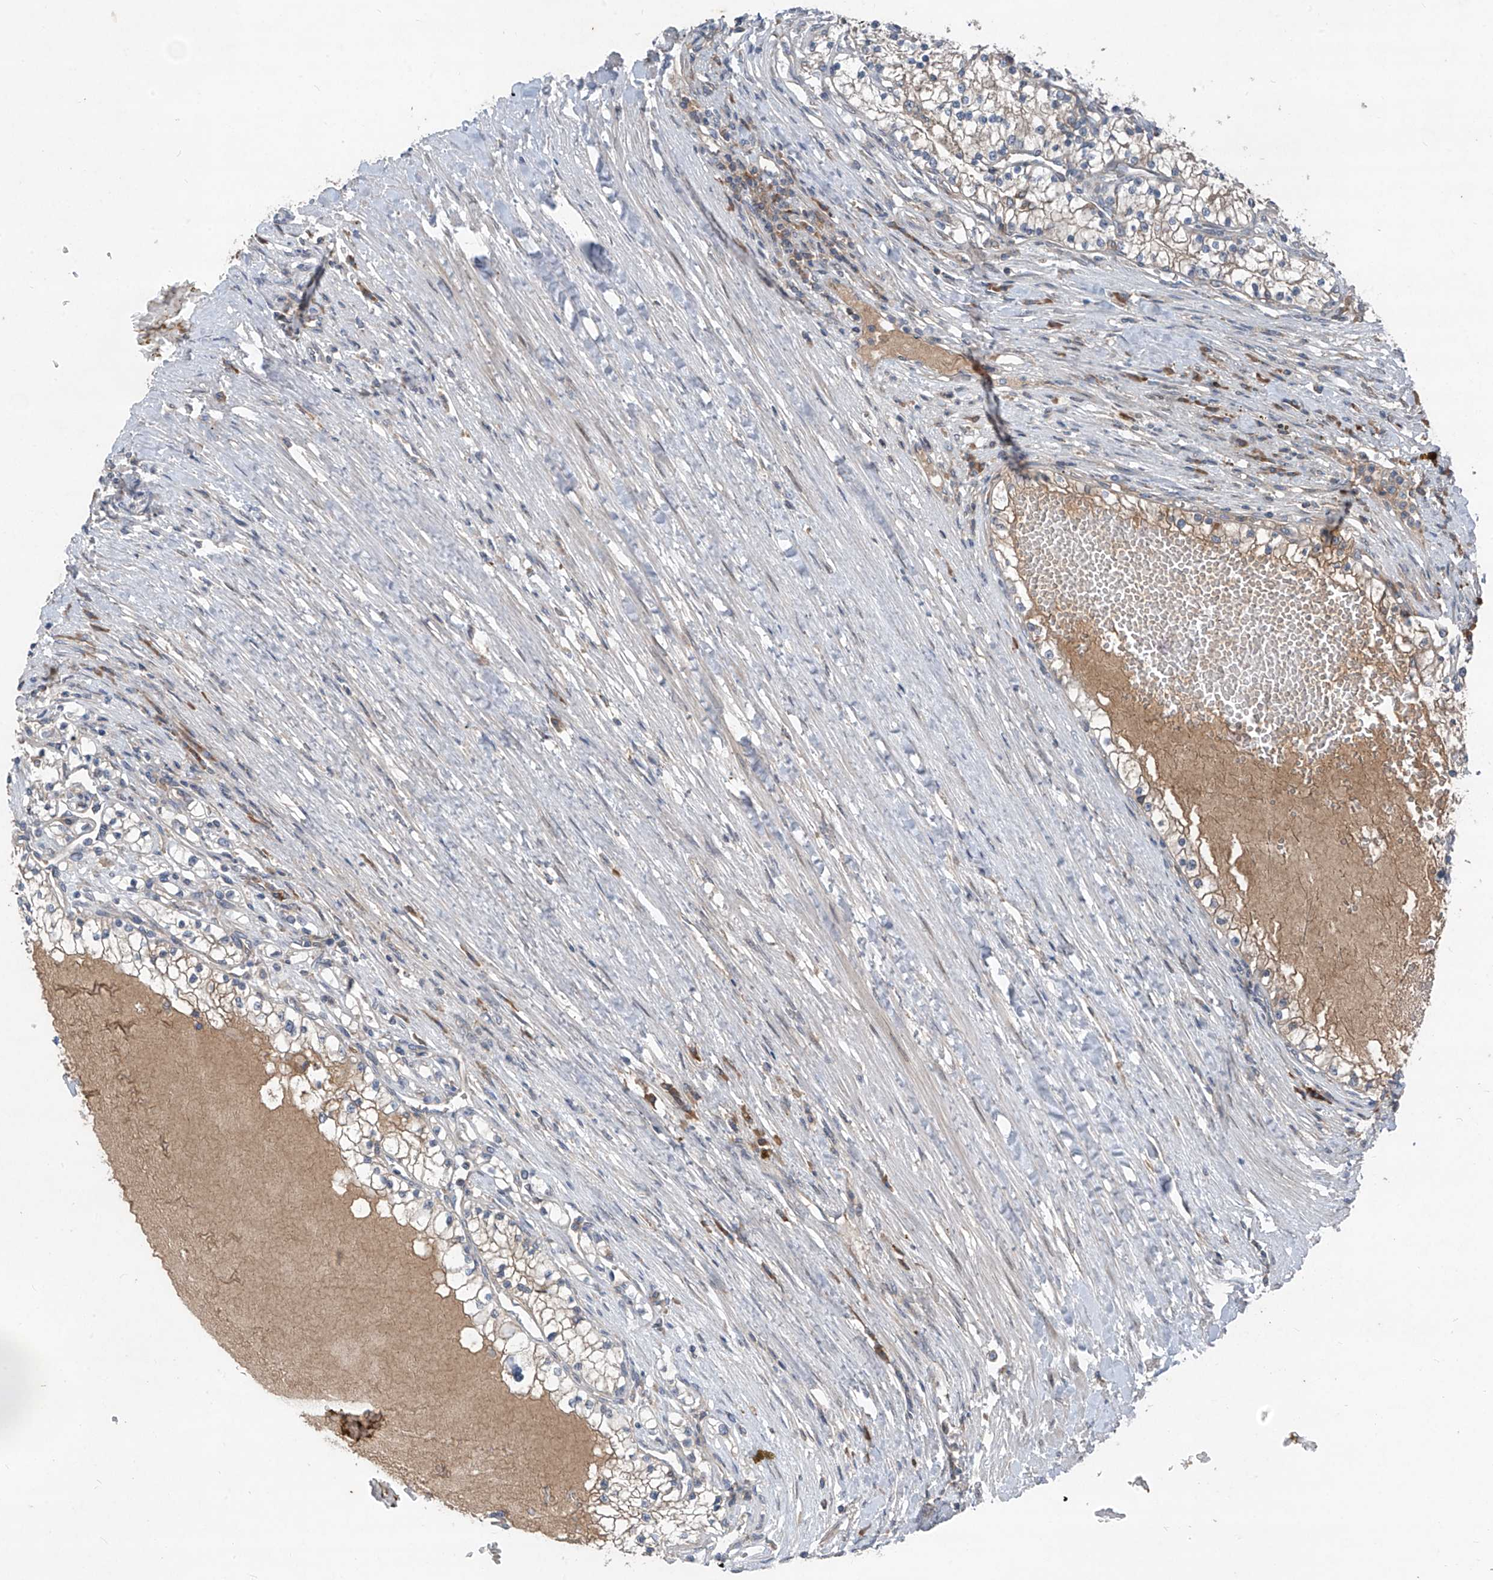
{"staining": {"intensity": "negative", "quantity": "none", "location": "none"}, "tissue": "renal cancer", "cell_type": "Tumor cells", "image_type": "cancer", "snomed": [{"axis": "morphology", "description": "Normal tissue, NOS"}, {"axis": "morphology", "description": "Adenocarcinoma, NOS"}, {"axis": "topography", "description": "Kidney"}], "caption": "An IHC micrograph of renal cancer is shown. There is no staining in tumor cells of renal cancer.", "gene": "FOXRED2", "patient": {"sex": "male", "age": 68}}